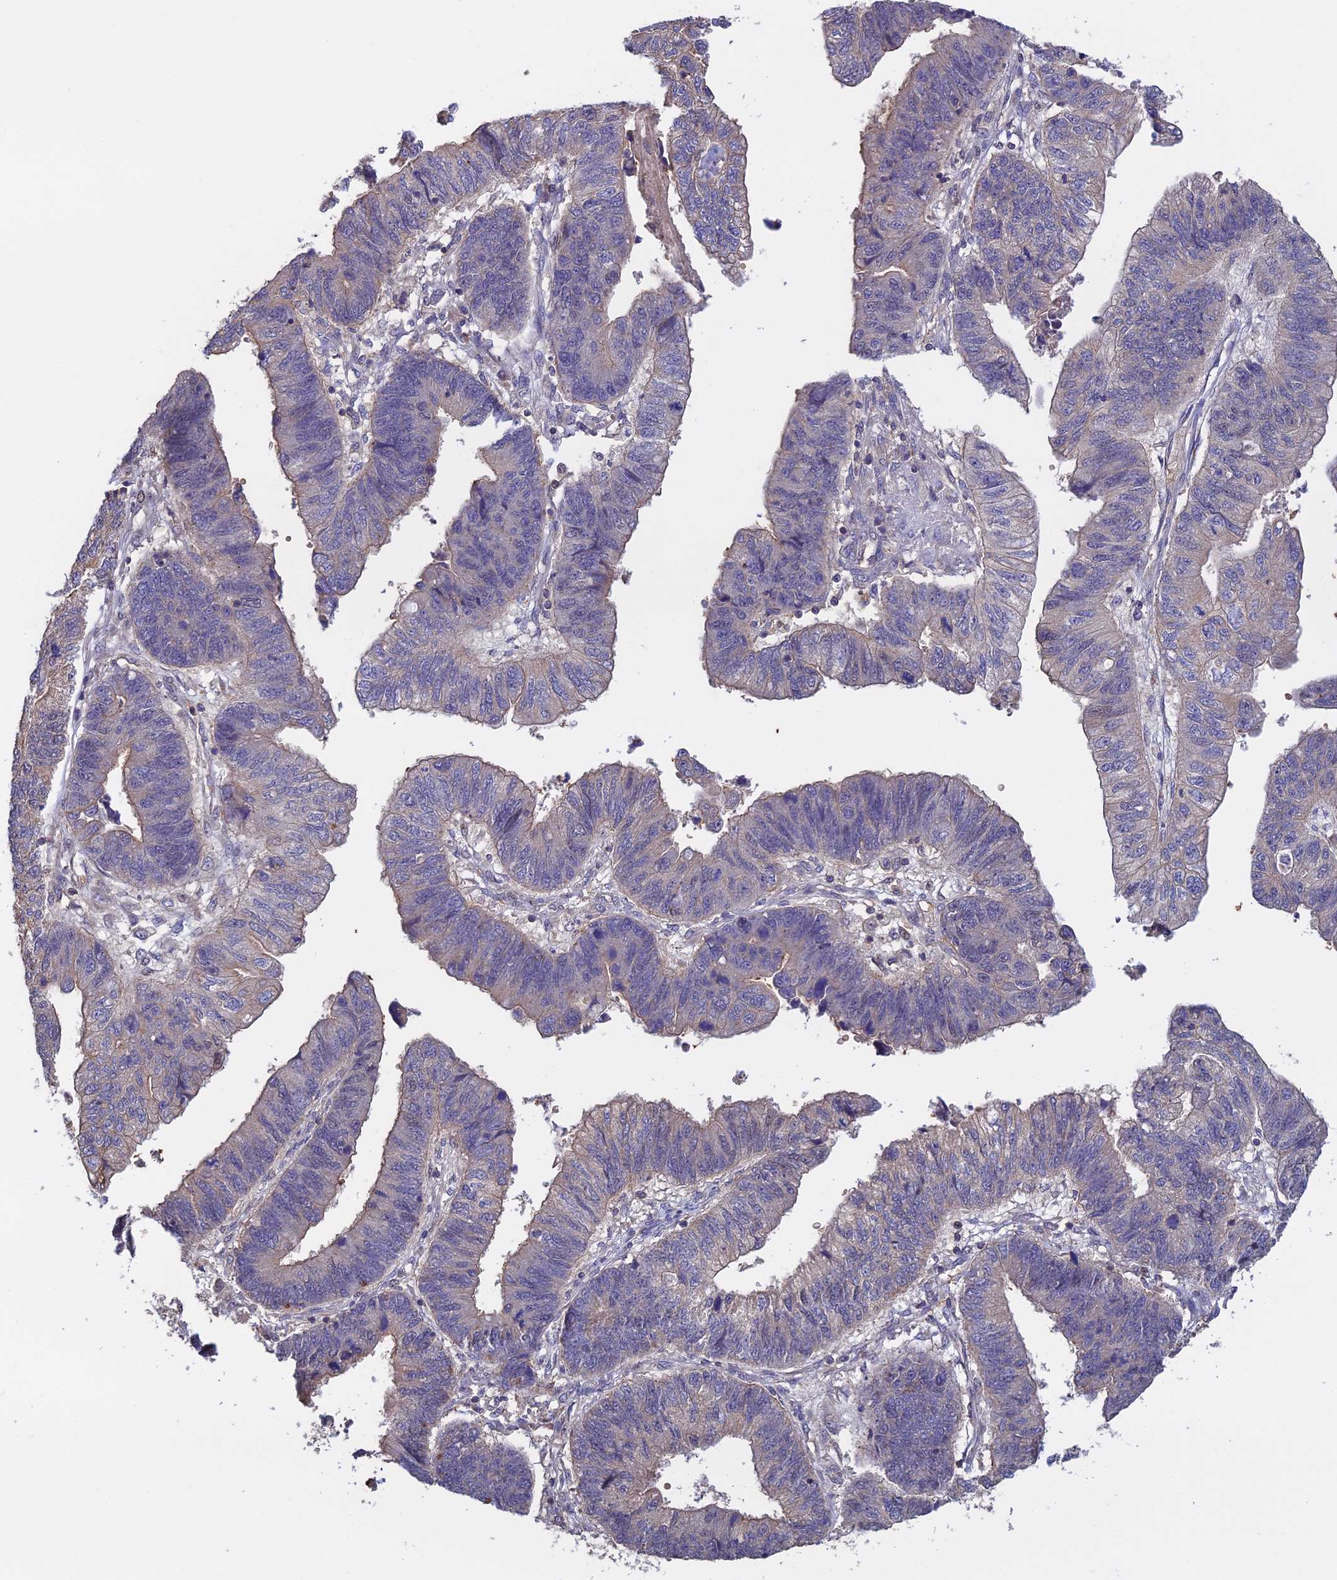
{"staining": {"intensity": "negative", "quantity": "none", "location": "none"}, "tissue": "stomach cancer", "cell_type": "Tumor cells", "image_type": "cancer", "snomed": [{"axis": "morphology", "description": "Adenocarcinoma, NOS"}, {"axis": "topography", "description": "Stomach"}], "caption": "This is a image of immunohistochemistry (IHC) staining of adenocarcinoma (stomach), which shows no staining in tumor cells. (DAB immunohistochemistry, high magnification).", "gene": "GALR2", "patient": {"sex": "male", "age": 59}}